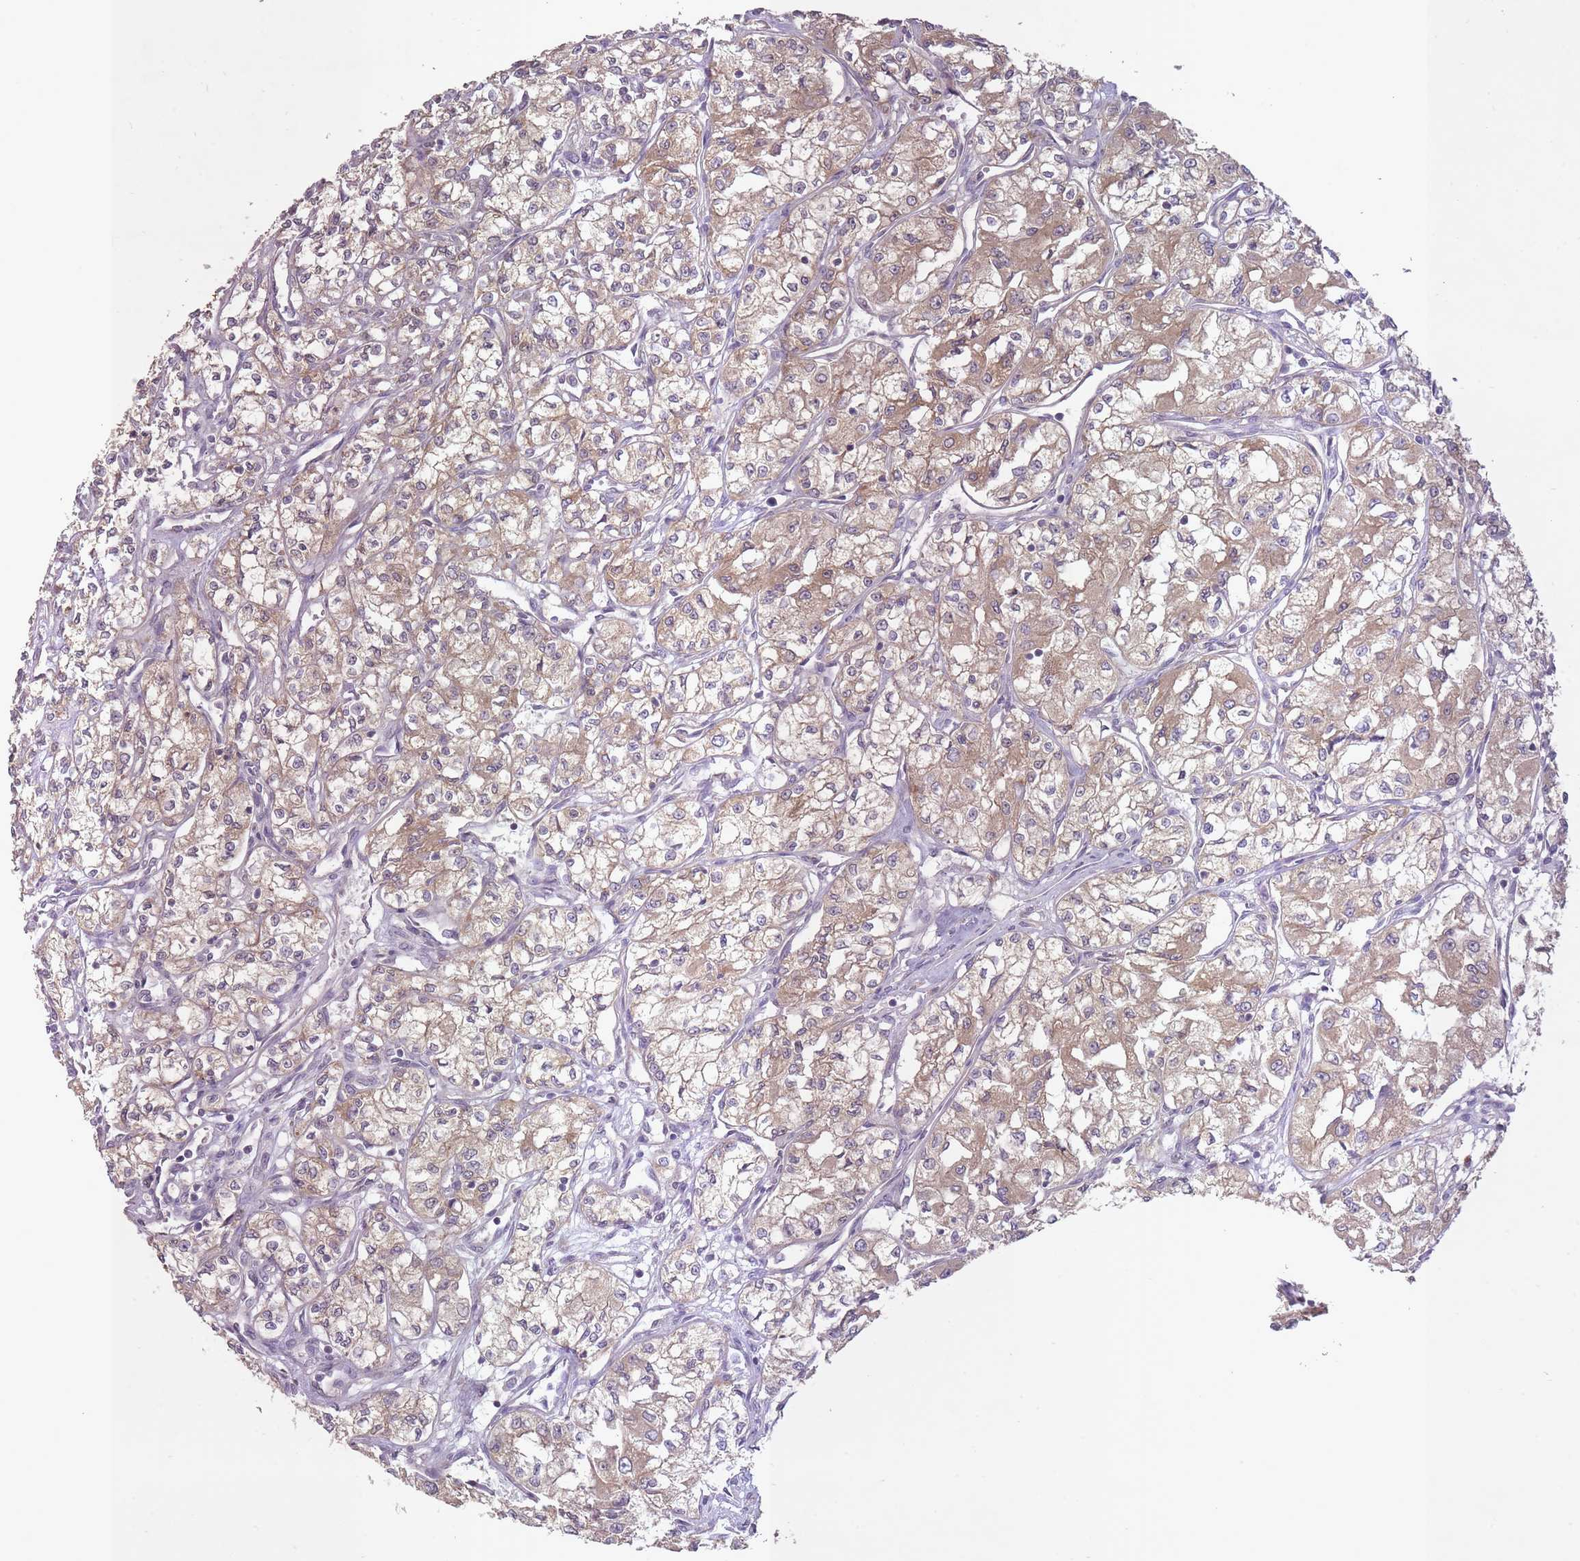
{"staining": {"intensity": "moderate", "quantity": ">75%", "location": "cytoplasmic/membranous"}, "tissue": "renal cancer", "cell_type": "Tumor cells", "image_type": "cancer", "snomed": [{"axis": "morphology", "description": "Adenocarcinoma, NOS"}, {"axis": "topography", "description": "Kidney"}], "caption": "High-power microscopy captured an immunohistochemistry (IHC) micrograph of renal cancer, revealing moderate cytoplasmic/membranous staining in about >75% of tumor cells.", "gene": "LRATD2", "patient": {"sex": "male", "age": 59}}